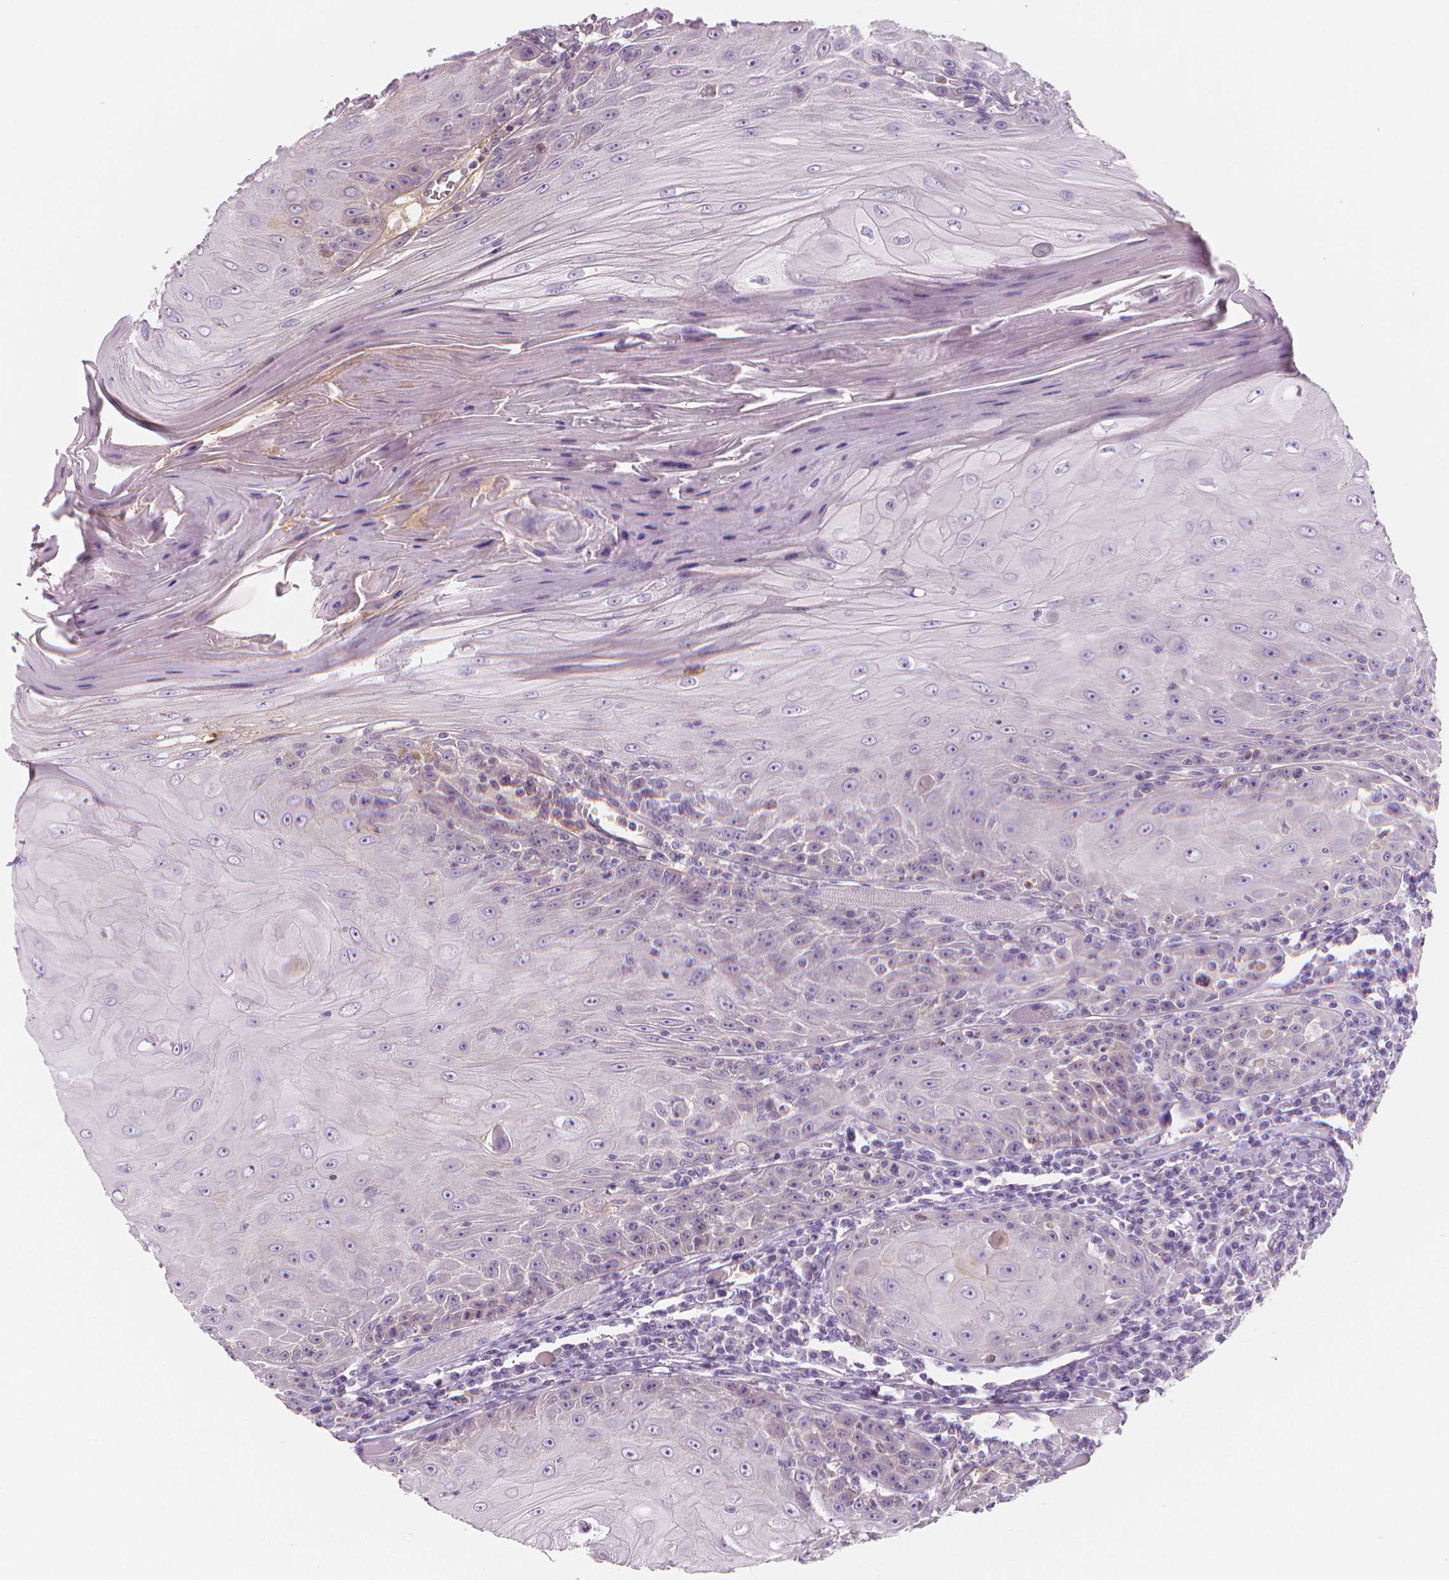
{"staining": {"intensity": "negative", "quantity": "none", "location": "none"}, "tissue": "head and neck cancer", "cell_type": "Tumor cells", "image_type": "cancer", "snomed": [{"axis": "morphology", "description": "Squamous cell carcinoma, NOS"}, {"axis": "topography", "description": "Head-Neck"}], "caption": "IHC histopathology image of neoplastic tissue: head and neck cancer (squamous cell carcinoma) stained with DAB (3,3'-diaminobenzidine) displays no significant protein staining in tumor cells.", "gene": "APOA4", "patient": {"sex": "male", "age": 52}}